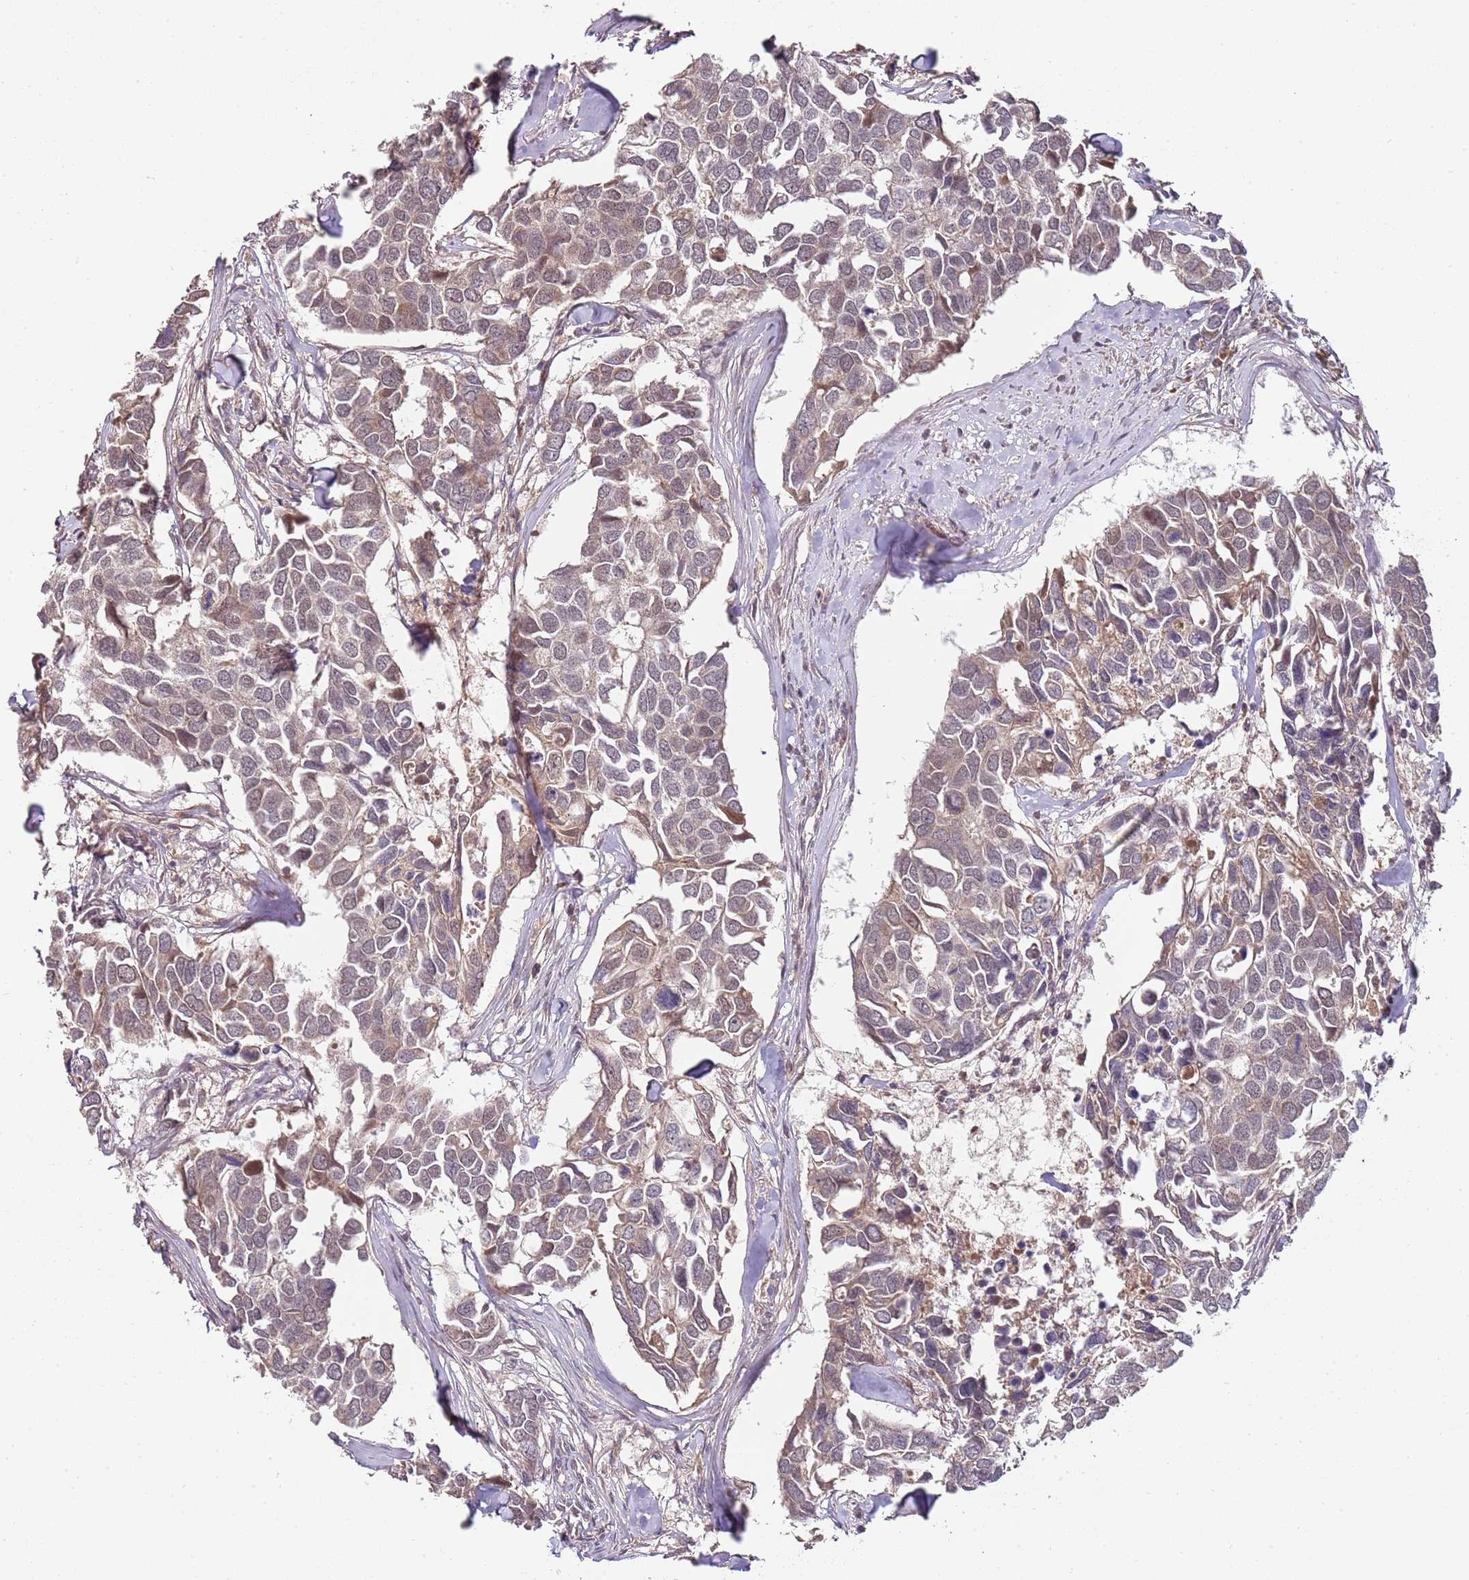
{"staining": {"intensity": "weak", "quantity": "25%-75%", "location": "cytoplasmic/membranous,nuclear"}, "tissue": "breast cancer", "cell_type": "Tumor cells", "image_type": "cancer", "snomed": [{"axis": "morphology", "description": "Duct carcinoma"}, {"axis": "topography", "description": "Breast"}], "caption": "Protein analysis of intraductal carcinoma (breast) tissue displays weak cytoplasmic/membranous and nuclear staining in approximately 25%-75% of tumor cells.", "gene": "LIN37", "patient": {"sex": "female", "age": 83}}